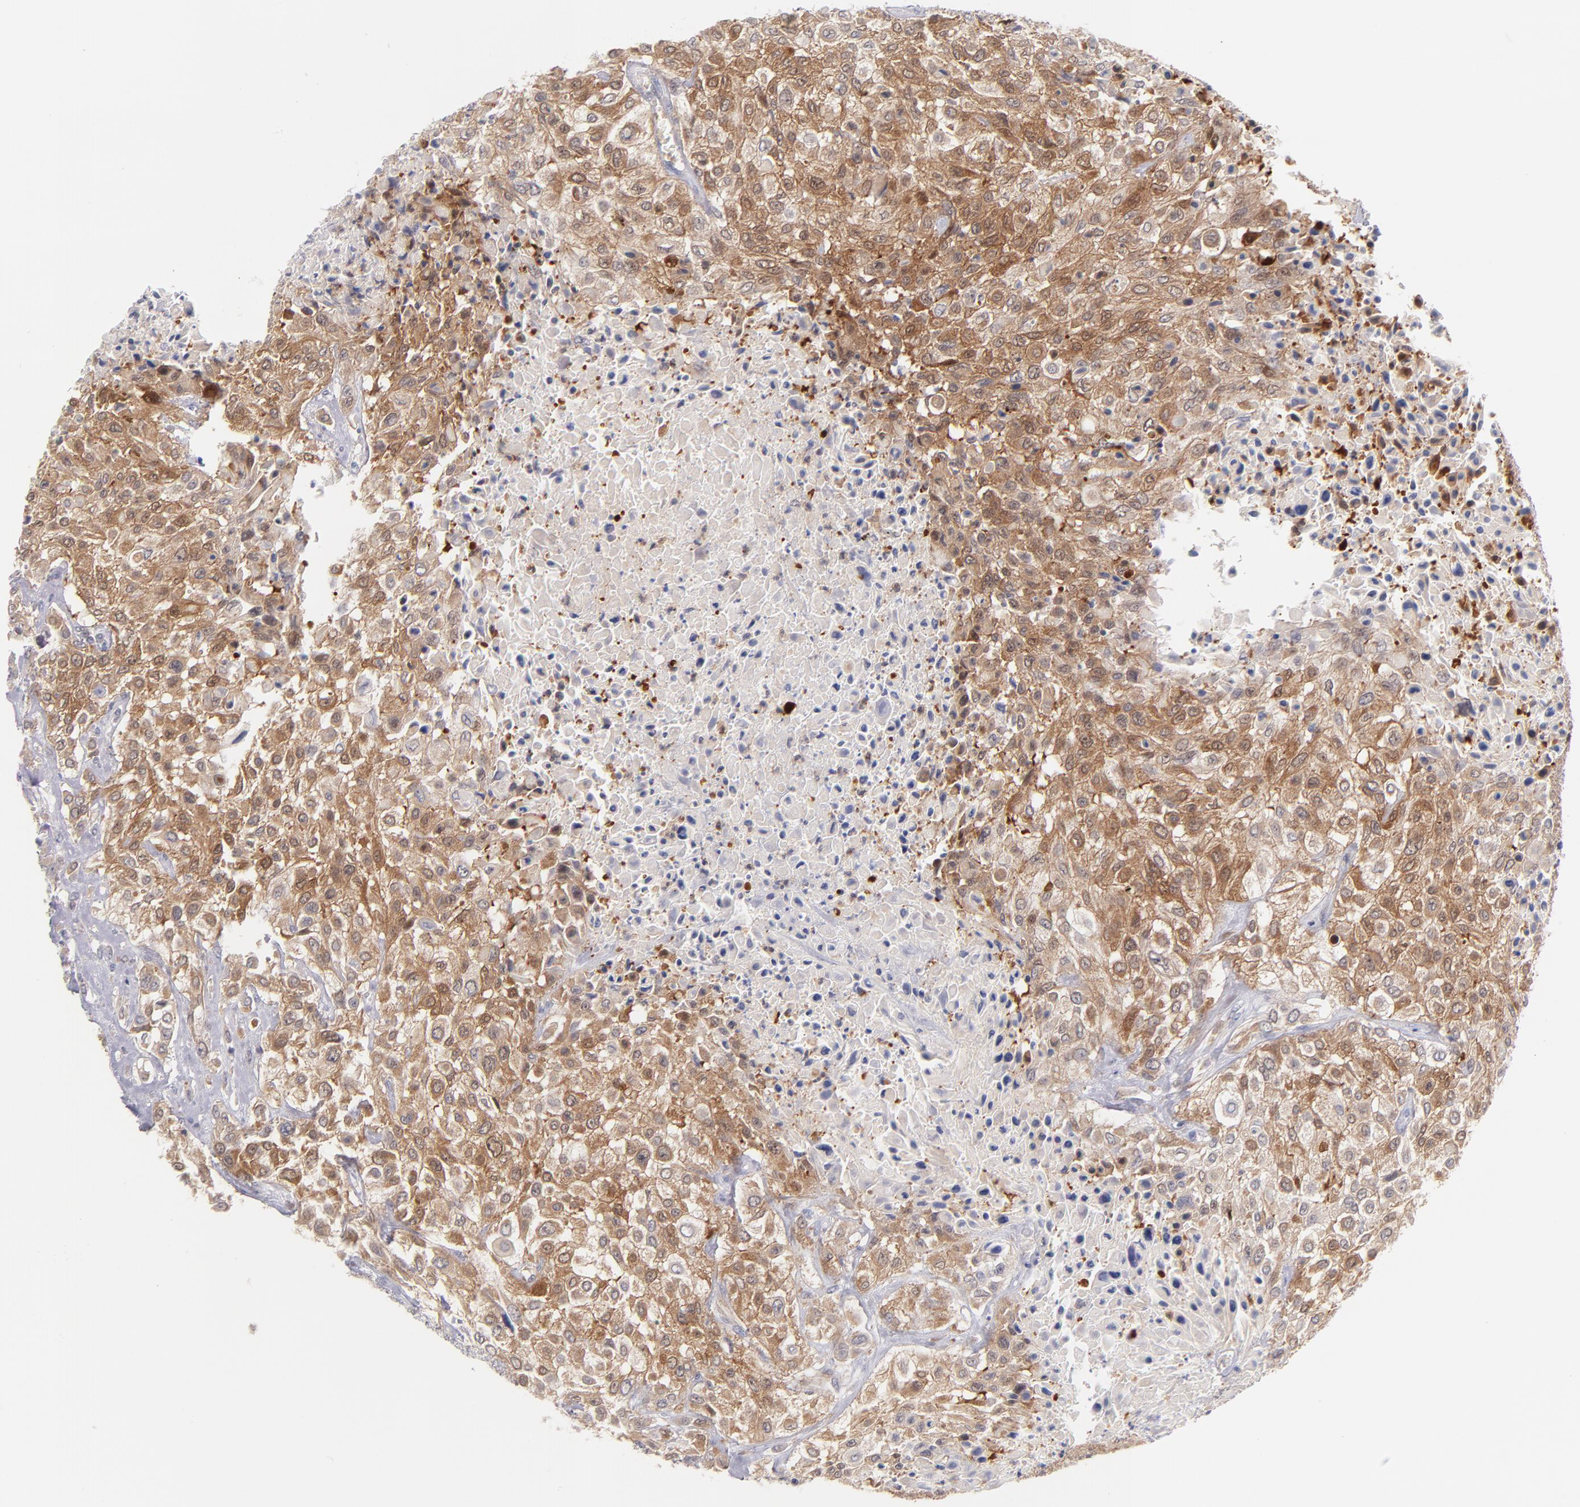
{"staining": {"intensity": "moderate", "quantity": ">75%", "location": "cytoplasmic/membranous"}, "tissue": "urothelial cancer", "cell_type": "Tumor cells", "image_type": "cancer", "snomed": [{"axis": "morphology", "description": "Urothelial carcinoma, High grade"}, {"axis": "topography", "description": "Urinary bladder"}], "caption": "Immunohistochemistry (IHC) micrograph of urothelial carcinoma (high-grade) stained for a protein (brown), which shows medium levels of moderate cytoplasmic/membranous positivity in approximately >75% of tumor cells.", "gene": "BID", "patient": {"sex": "male", "age": 57}}